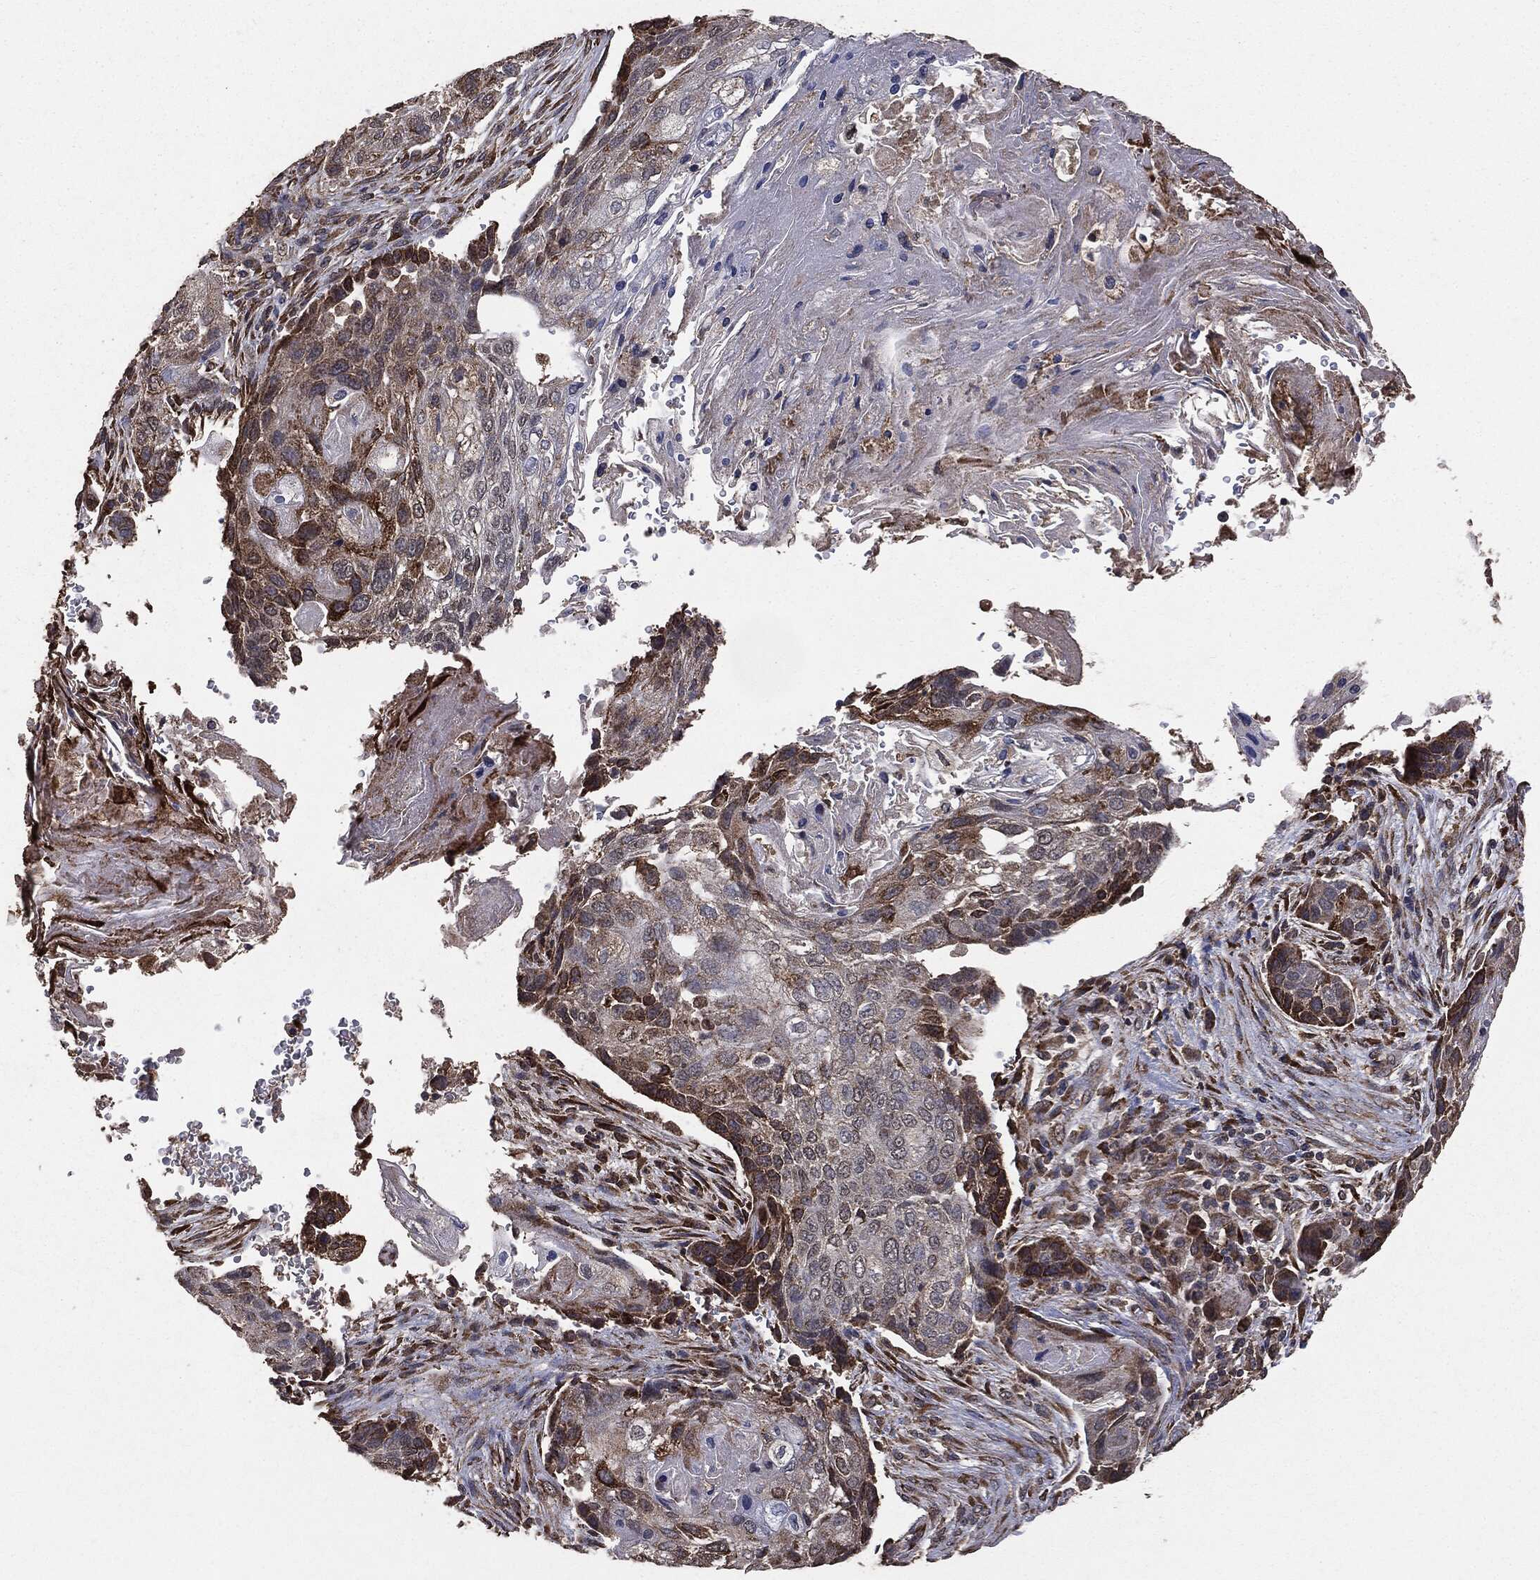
{"staining": {"intensity": "strong", "quantity": "<25%", "location": "cytoplasmic/membranous"}, "tissue": "lung cancer", "cell_type": "Tumor cells", "image_type": "cancer", "snomed": [{"axis": "morphology", "description": "Normal tissue, NOS"}, {"axis": "morphology", "description": "Squamous cell carcinoma, NOS"}, {"axis": "topography", "description": "Bronchus"}, {"axis": "topography", "description": "Lung"}], "caption": "IHC of human squamous cell carcinoma (lung) exhibits medium levels of strong cytoplasmic/membranous expression in approximately <25% of tumor cells.", "gene": "MTOR", "patient": {"sex": "male", "age": 69}}